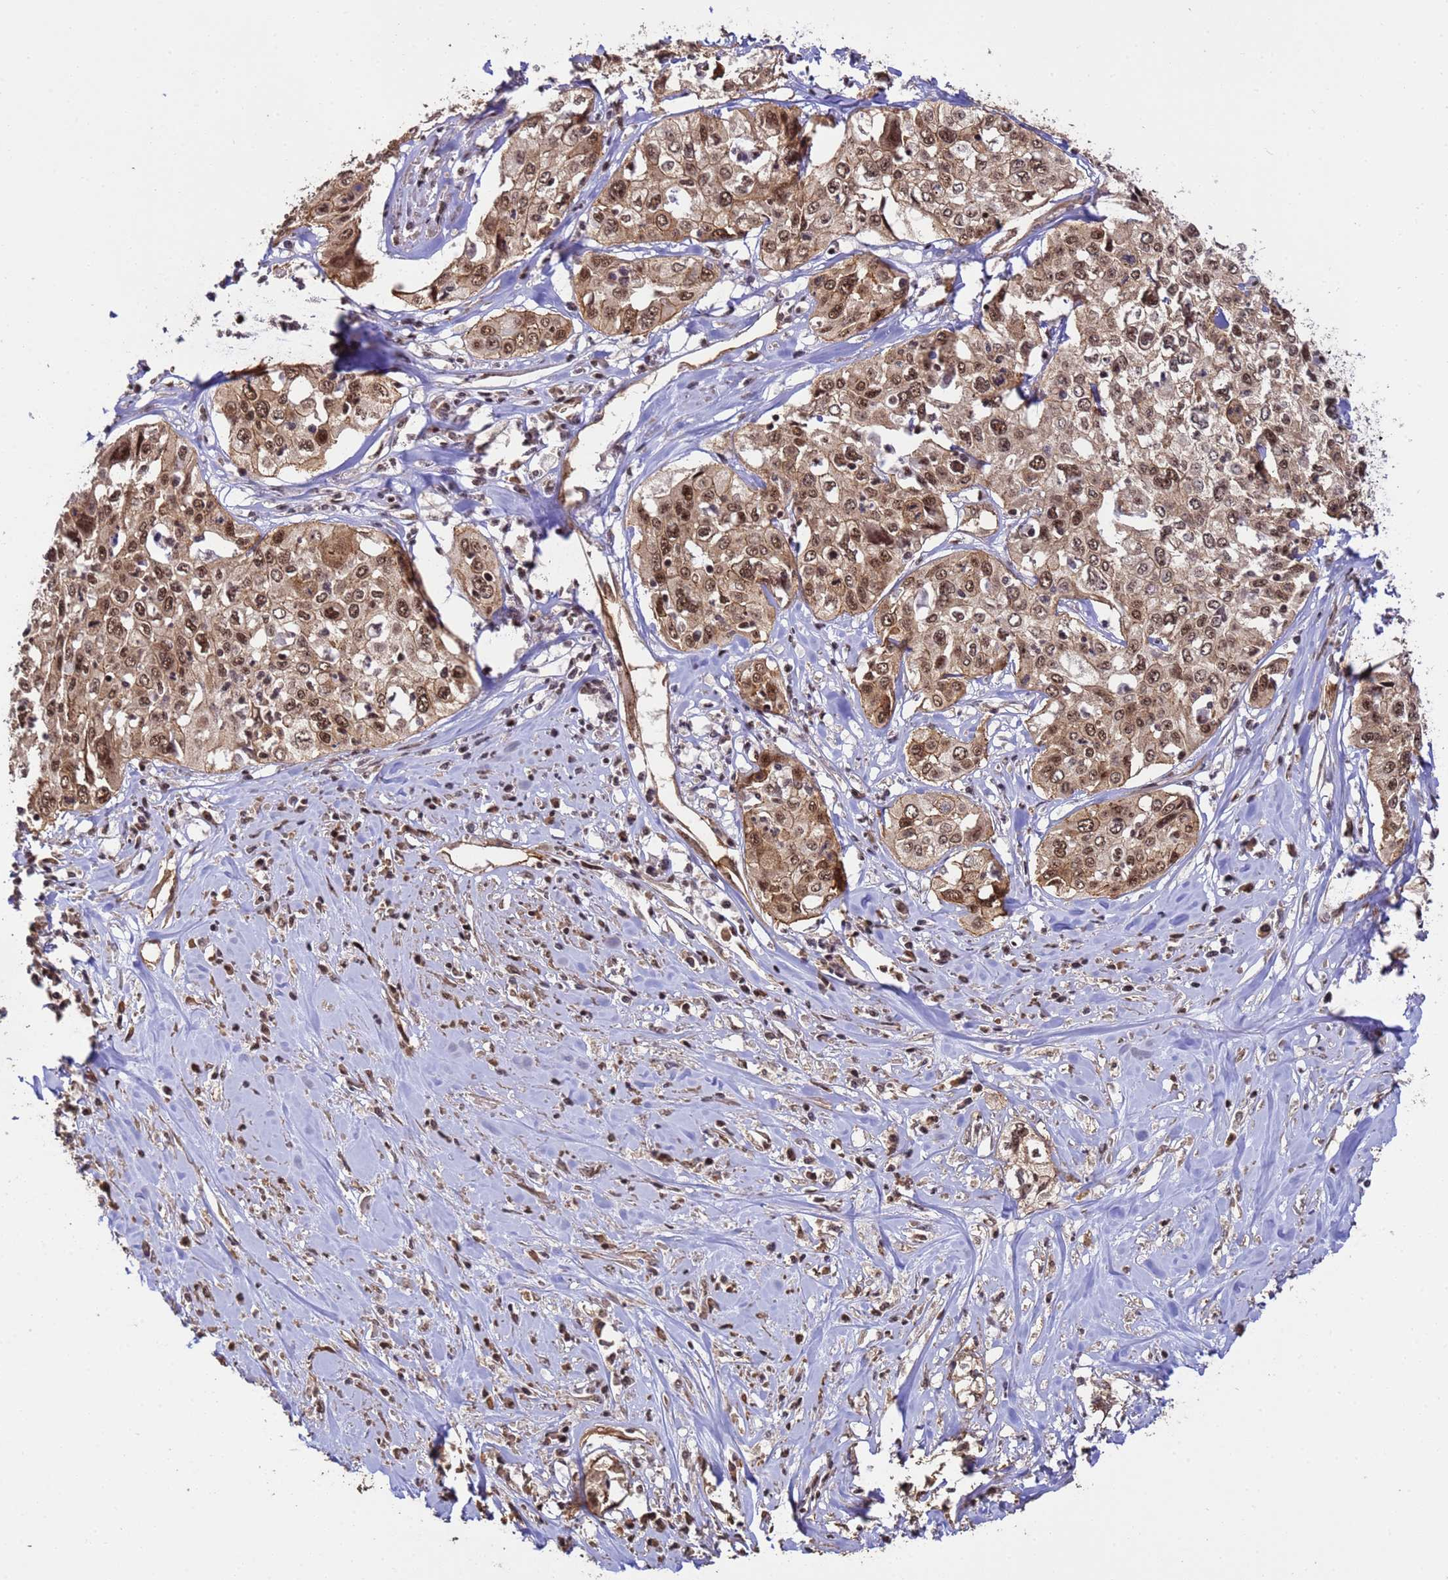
{"staining": {"intensity": "moderate", "quantity": ">75%", "location": "cytoplasmic/membranous,nuclear"}, "tissue": "cervical cancer", "cell_type": "Tumor cells", "image_type": "cancer", "snomed": [{"axis": "morphology", "description": "Squamous cell carcinoma, NOS"}, {"axis": "topography", "description": "Cervix"}], "caption": "The histopathology image shows staining of cervical cancer, revealing moderate cytoplasmic/membranous and nuclear protein positivity (brown color) within tumor cells.", "gene": "SYF2", "patient": {"sex": "female", "age": 31}}